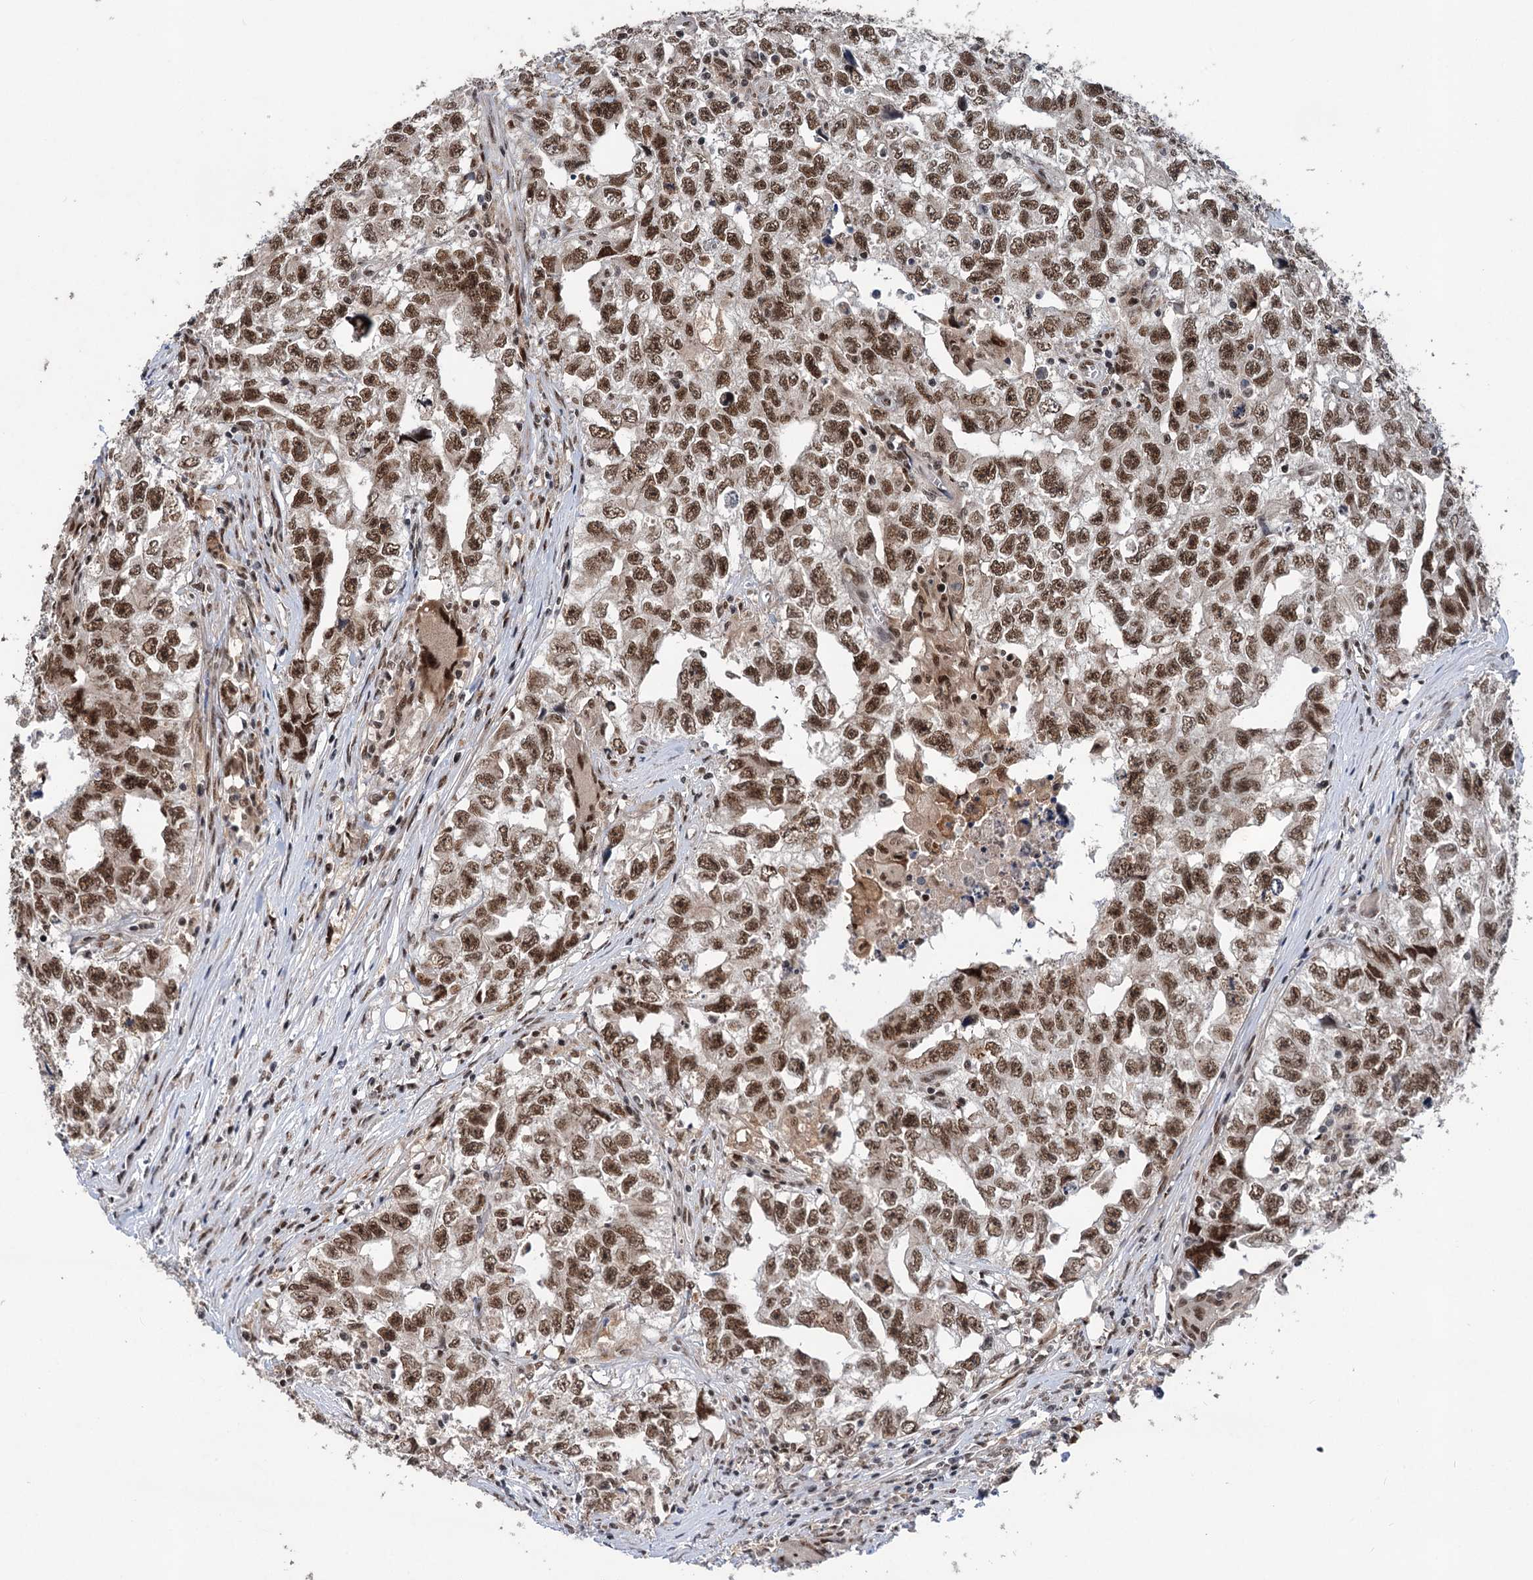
{"staining": {"intensity": "moderate", "quantity": ">75%", "location": "nuclear"}, "tissue": "testis cancer", "cell_type": "Tumor cells", "image_type": "cancer", "snomed": [{"axis": "morphology", "description": "Seminoma, NOS"}, {"axis": "morphology", "description": "Carcinoma, Embryonal, NOS"}, {"axis": "topography", "description": "Testis"}], "caption": "Testis cancer (embryonal carcinoma) stained with a protein marker shows moderate staining in tumor cells.", "gene": "PHF8", "patient": {"sex": "male", "age": 43}}